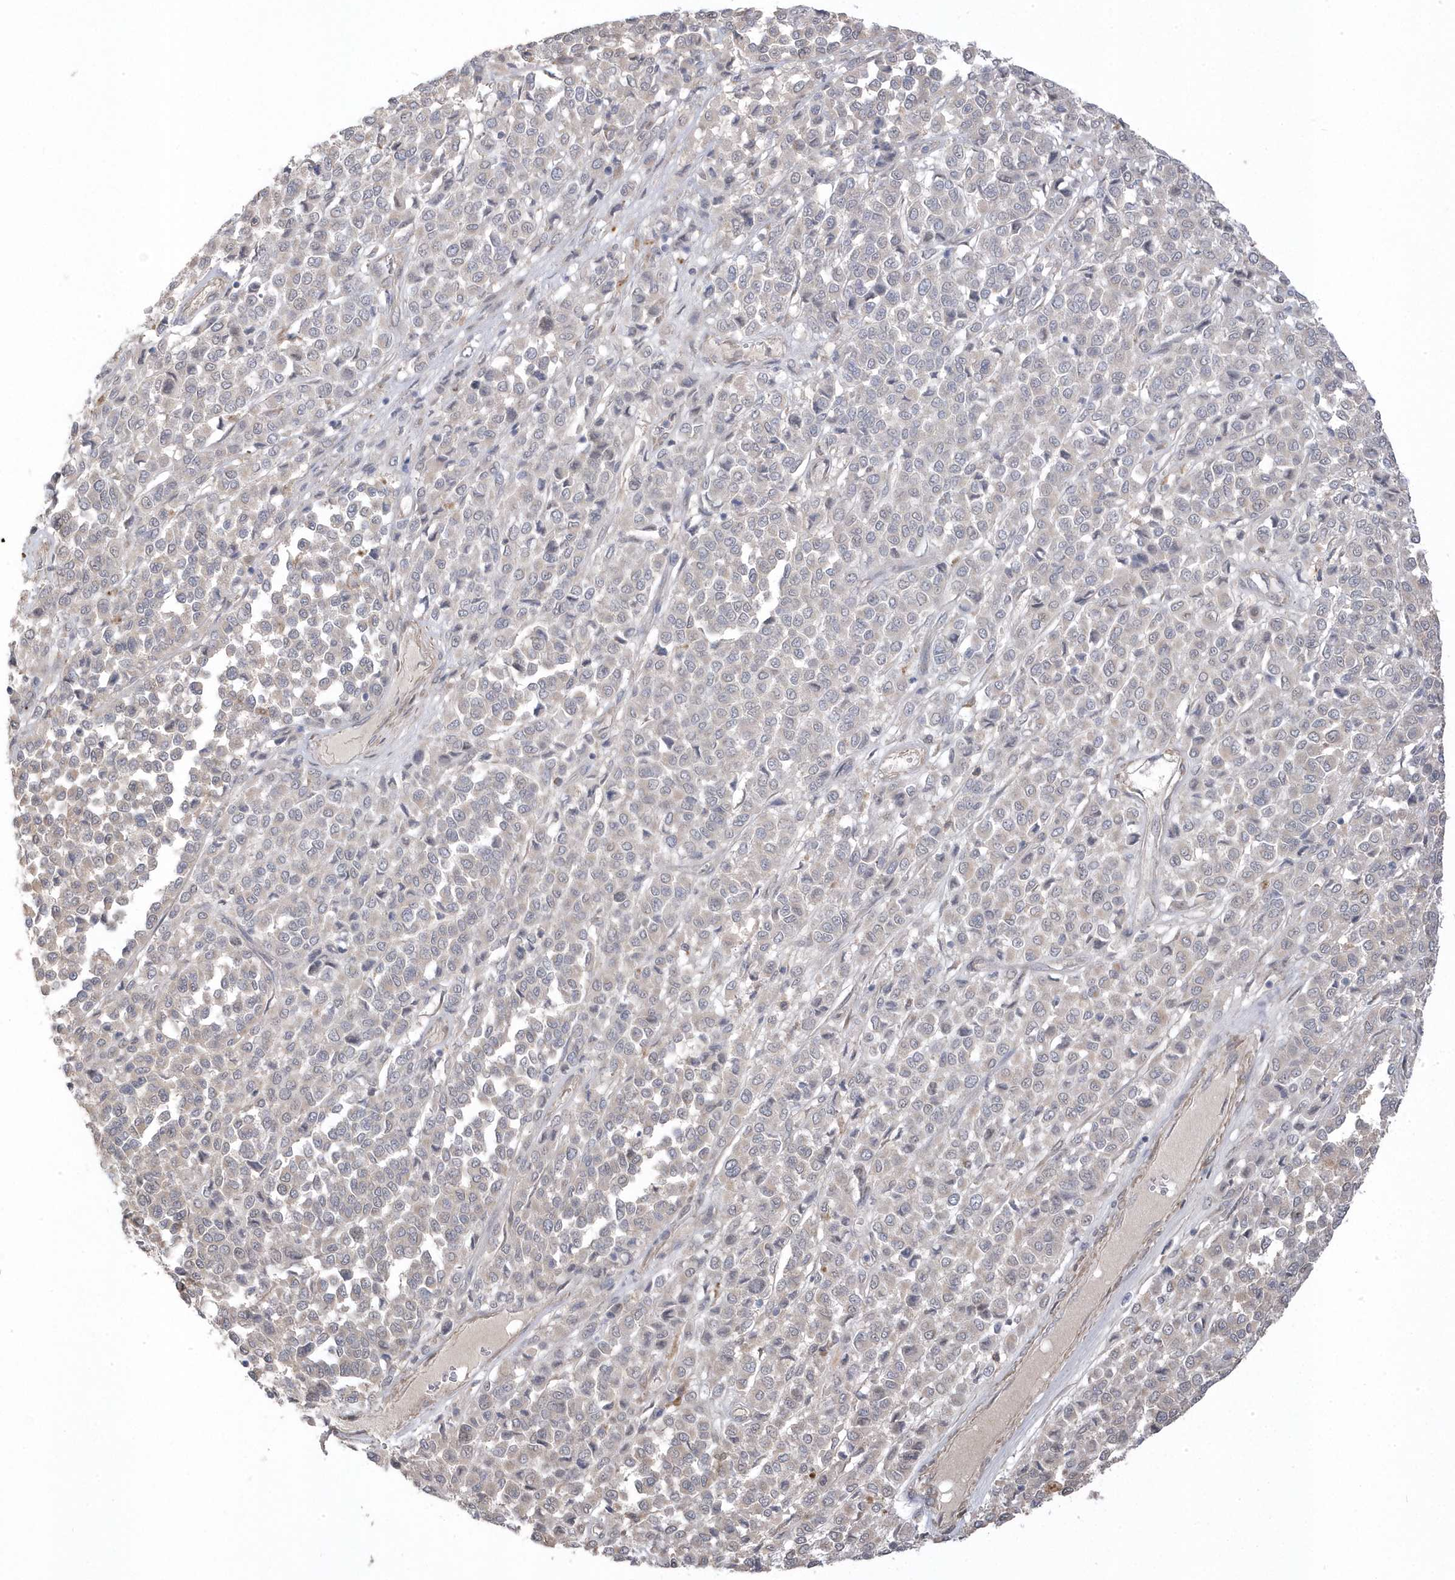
{"staining": {"intensity": "negative", "quantity": "none", "location": "none"}, "tissue": "melanoma", "cell_type": "Tumor cells", "image_type": "cancer", "snomed": [{"axis": "morphology", "description": "Malignant melanoma, Metastatic site"}, {"axis": "topography", "description": "Pancreas"}], "caption": "The histopathology image exhibits no staining of tumor cells in malignant melanoma (metastatic site). Brightfield microscopy of IHC stained with DAB (brown) and hematoxylin (blue), captured at high magnification.", "gene": "GTPBP6", "patient": {"sex": "female", "age": 30}}